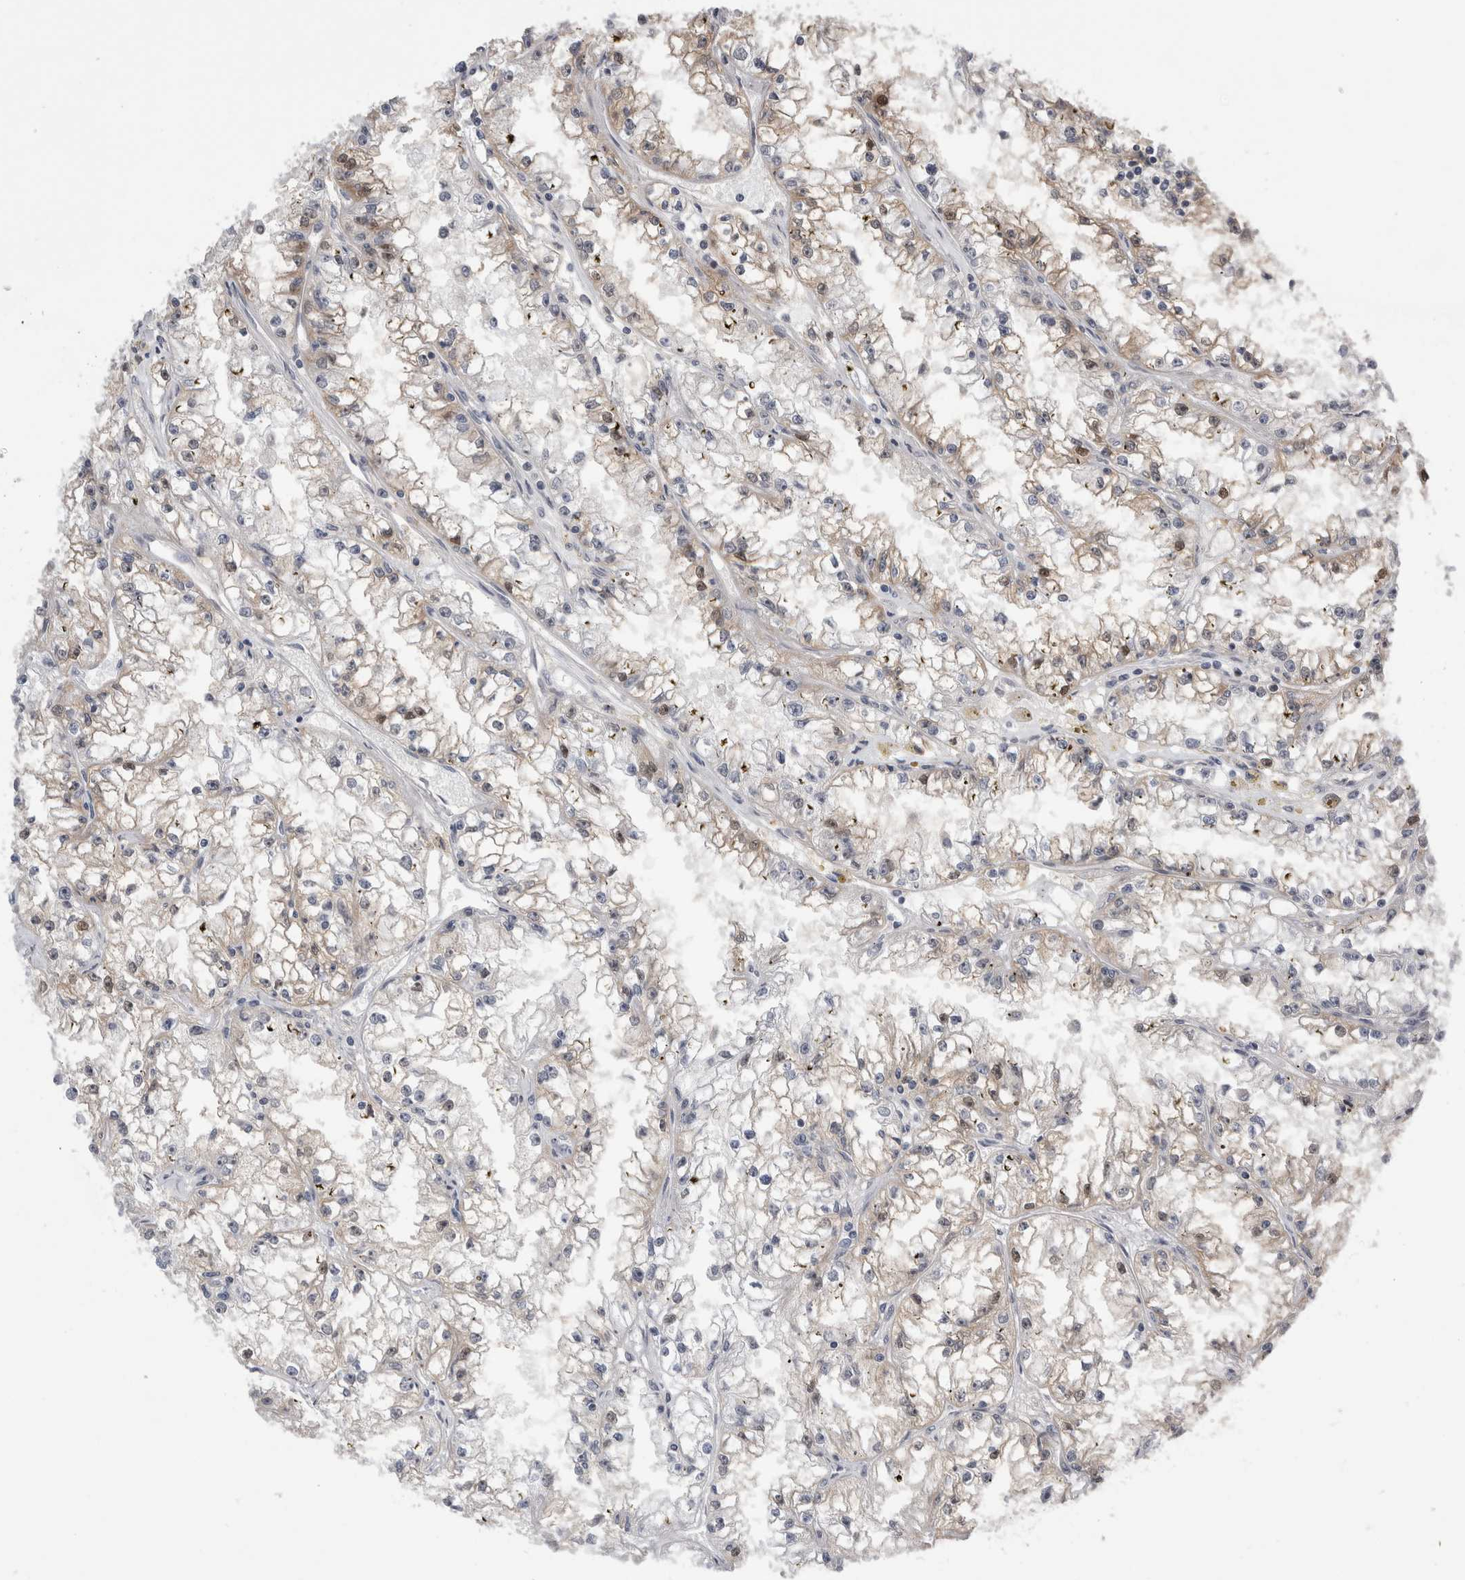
{"staining": {"intensity": "weak", "quantity": "<25%", "location": "cytoplasmic/membranous,nuclear"}, "tissue": "renal cancer", "cell_type": "Tumor cells", "image_type": "cancer", "snomed": [{"axis": "morphology", "description": "Adenocarcinoma, NOS"}, {"axis": "topography", "description": "Kidney"}], "caption": "High magnification brightfield microscopy of renal cancer stained with DAB (brown) and counterstained with hematoxylin (blue): tumor cells show no significant staining.", "gene": "ZNF341", "patient": {"sex": "male", "age": 56}}